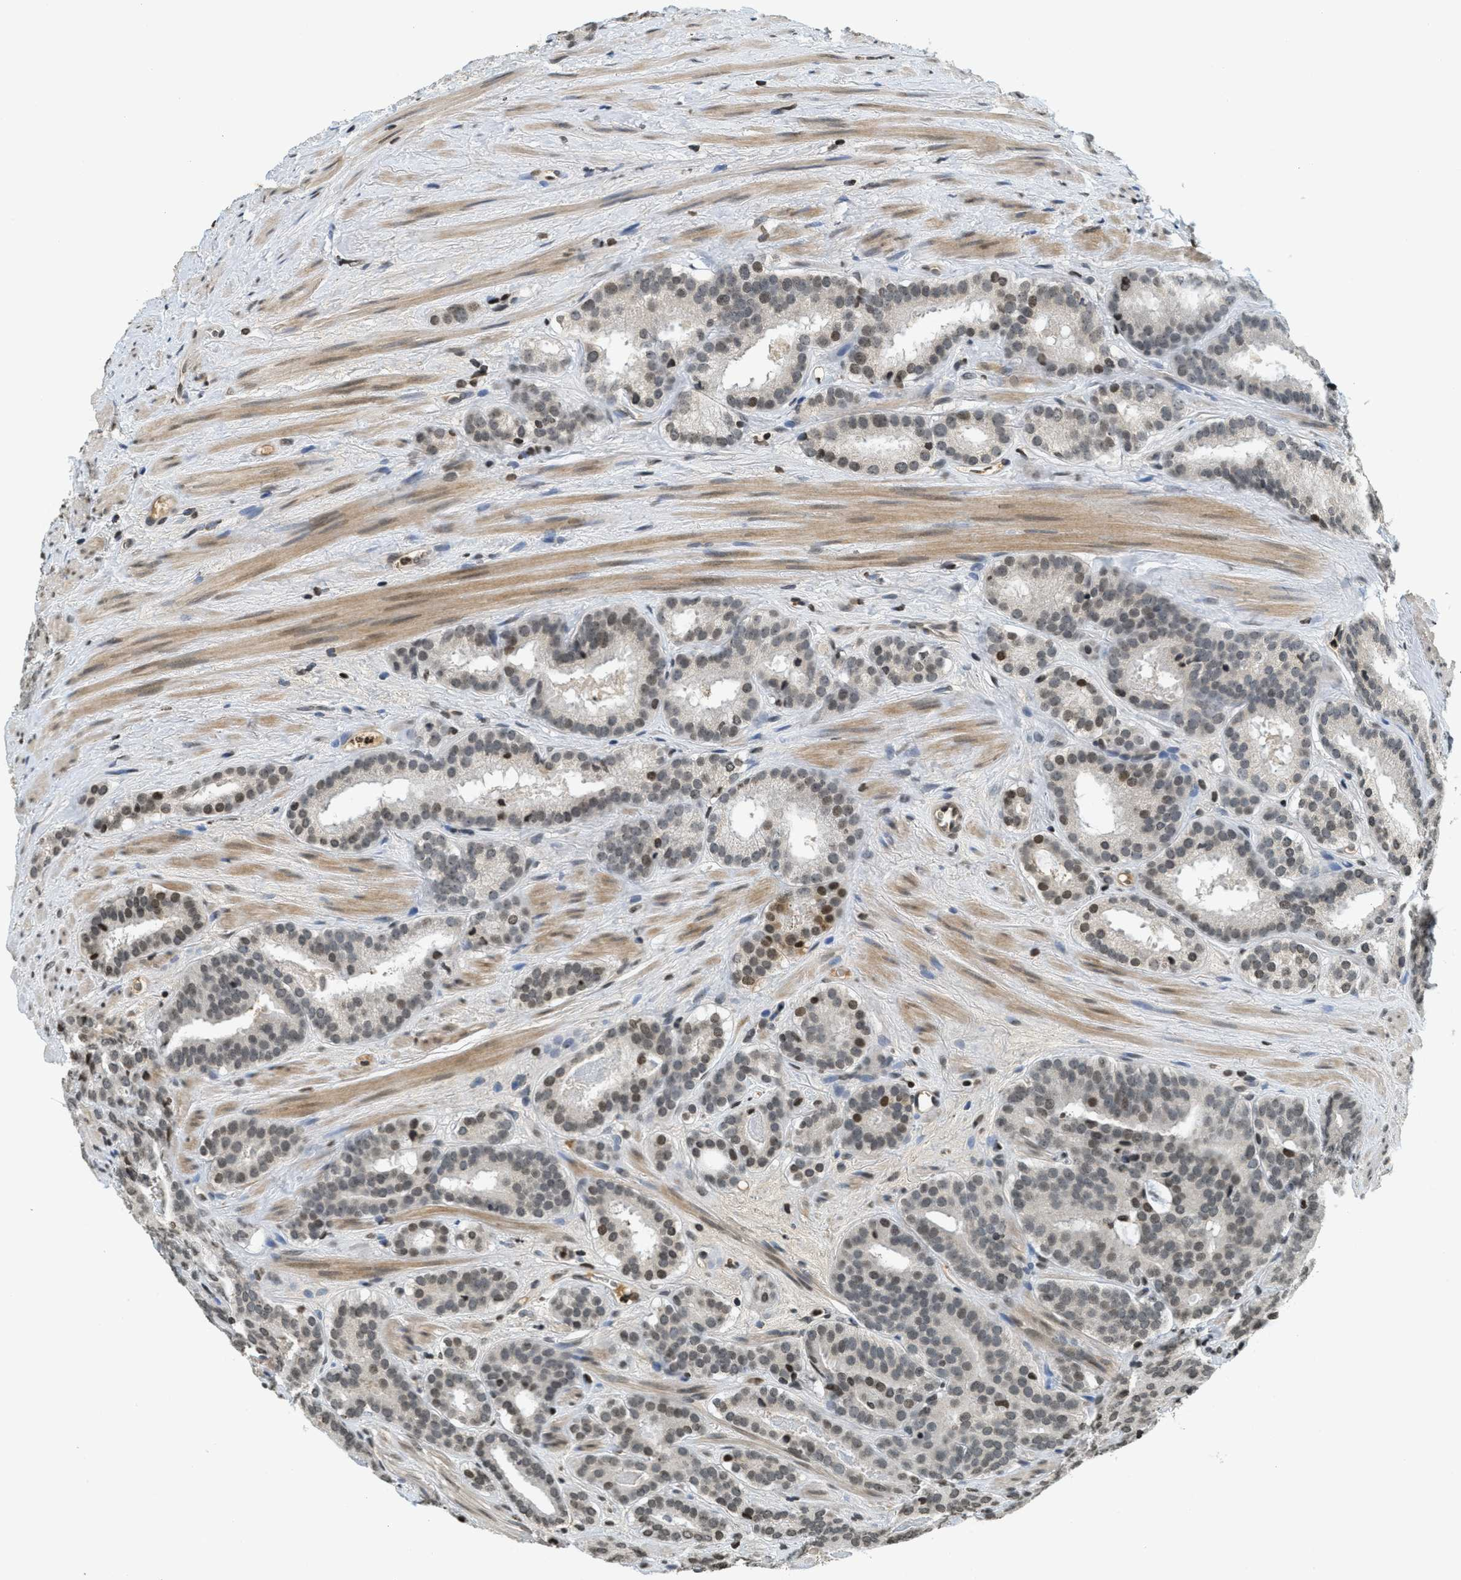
{"staining": {"intensity": "moderate", "quantity": "25%-75%", "location": "nuclear"}, "tissue": "prostate cancer", "cell_type": "Tumor cells", "image_type": "cancer", "snomed": [{"axis": "morphology", "description": "Adenocarcinoma, Low grade"}, {"axis": "topography", "description": "Prostate"}], "caption": "Prostate adenocarcinoma (low-grade) stained for a protein demonstrates moderate nuclear positivity in tumor cells.", "gene": "LDB2", "patient": {"sex": "male", "age": 69}}